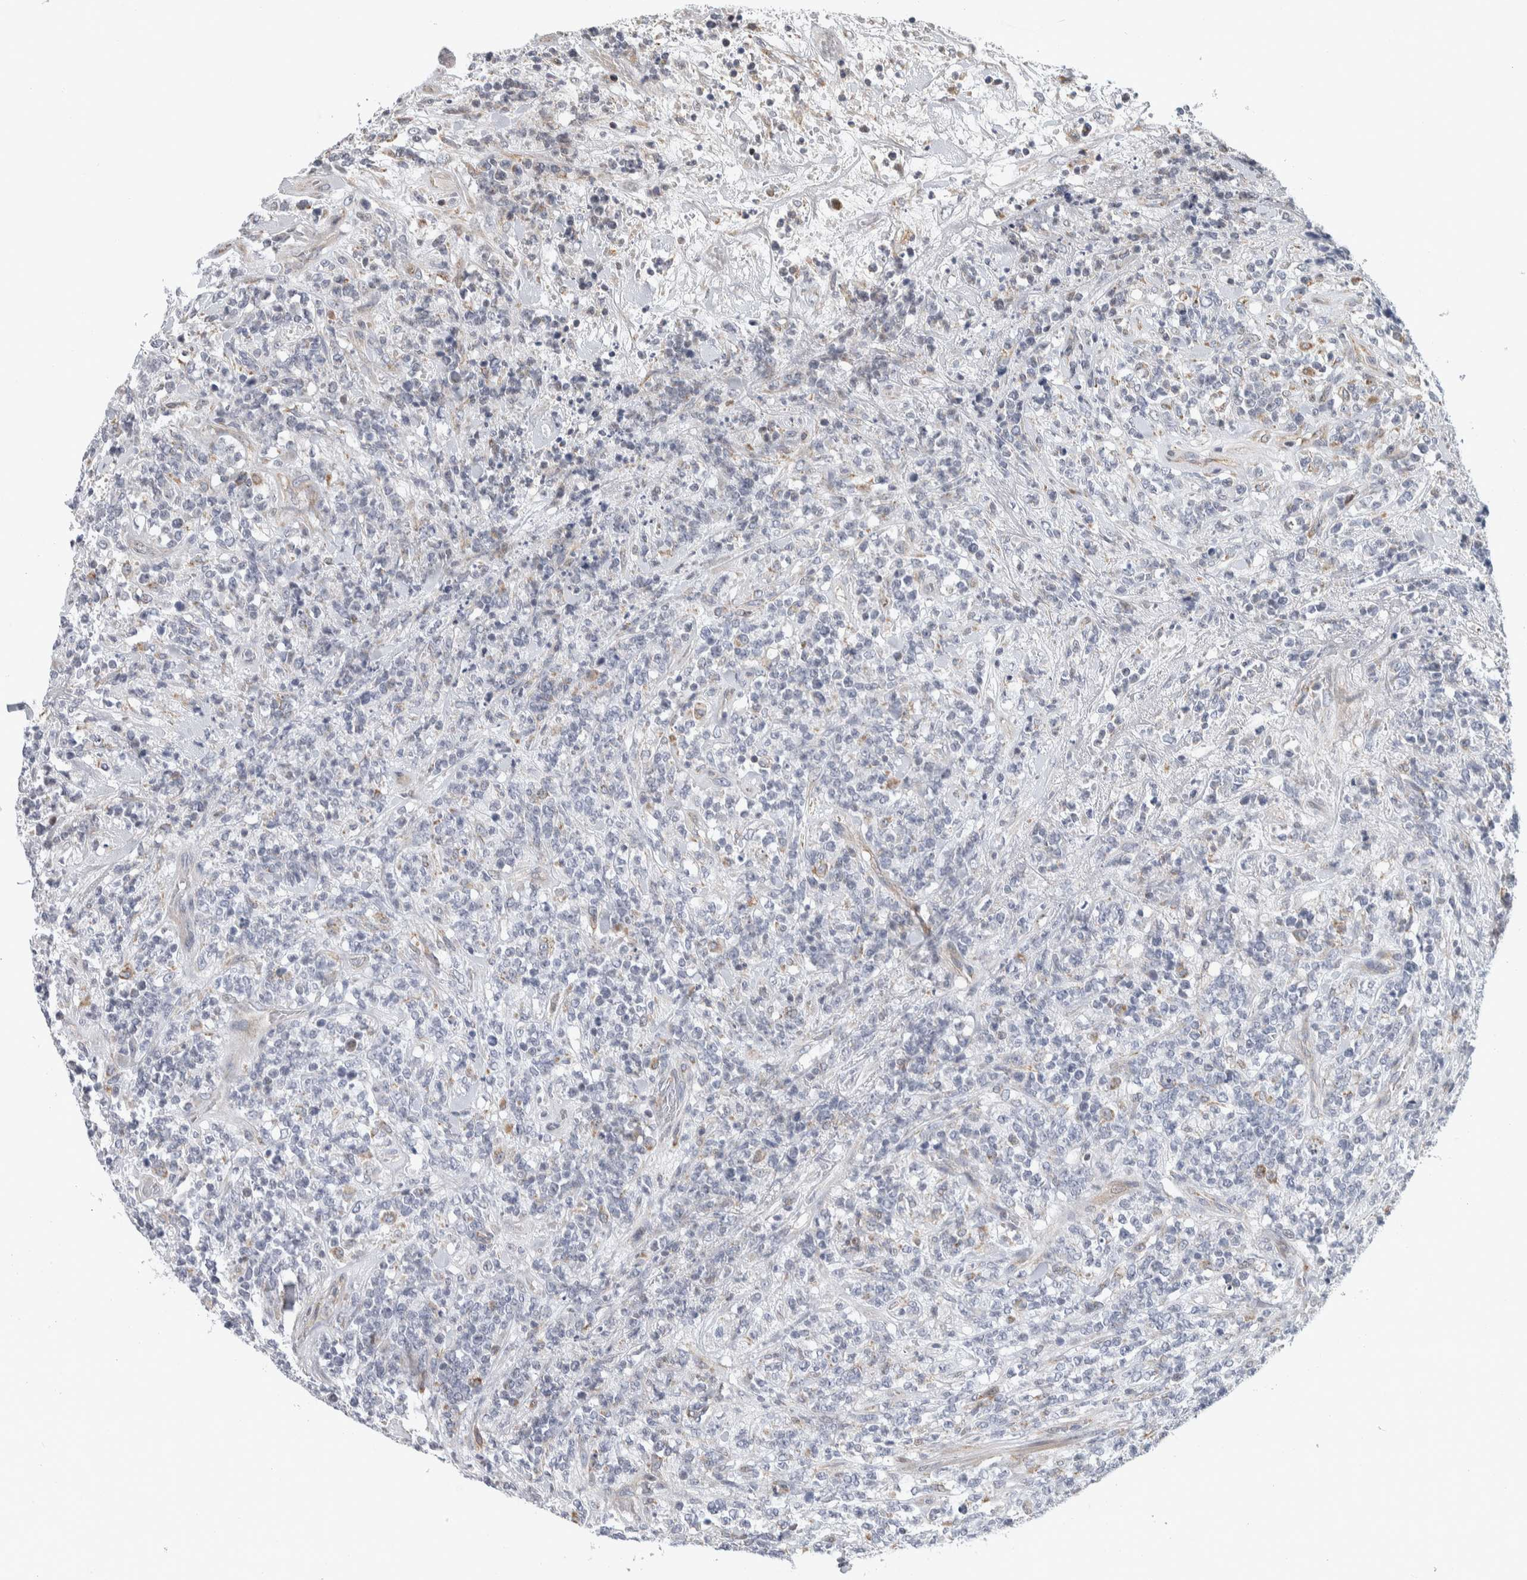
{"staining": {"intensity": "negative", "quantity": "none", "location": "none"}, "tissue": "lymphoma", "cell_type": "Tumor cells", "image_type": "cancer", "snomed": [{"axis": "morphology", "description": "Malignant lymphoma, non-Hodgkin's type, High grade"}, {"axis": "topography", "description": "Soft tissue"}], "caption": "Lymphoma was stained to show a protein in brown. There is no significant positivity in tumor cells.", "gene": "AFP", "patient": {"sex": "male", "age": 18}}